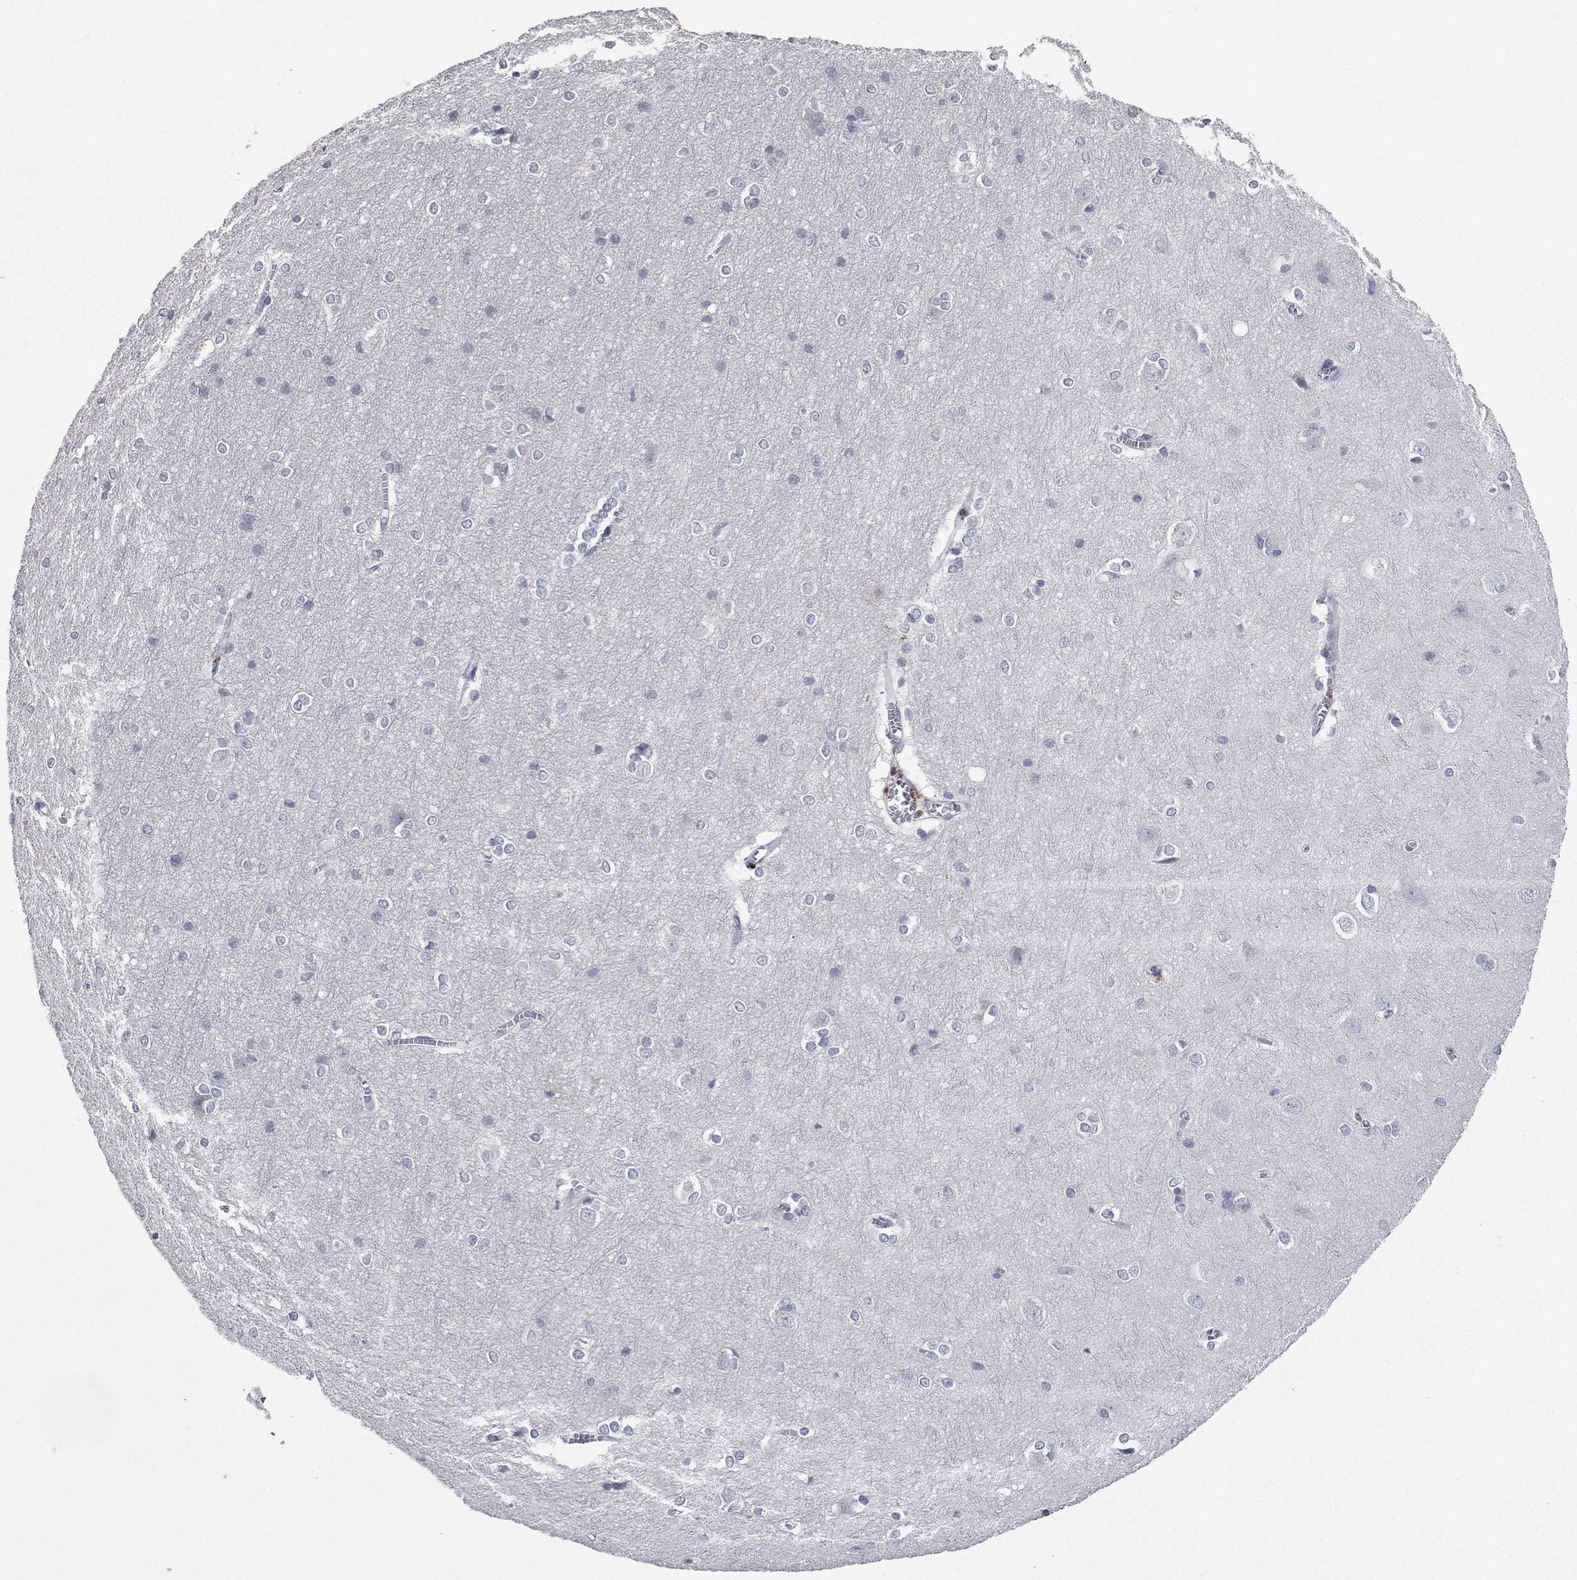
{"staining": {"intensity": "negative", "quantity": "none", "location": "none"}, "tissue": "cerebral cortex", "cell_type": "Endothelial cells", "image_type": "normal", "snomed": [{"axis": "morphology", "description": "Normal tissue, NOS"}, {"axis": "topography", "description": "Cerebral cortex"}], "caption": "DAB (3,3'-diaminobenzidine) immunohistochemical staining of benign human cerebral cortex shows no significant staining in endothelial cells. The staining was performed using DAB to visualize the protein expression in brown, while the nuclei were stained in blue with hematoxylin (Magnification: 20x).", "gene": "CCL5", "patient": {"sex": "male", "age": 37}}